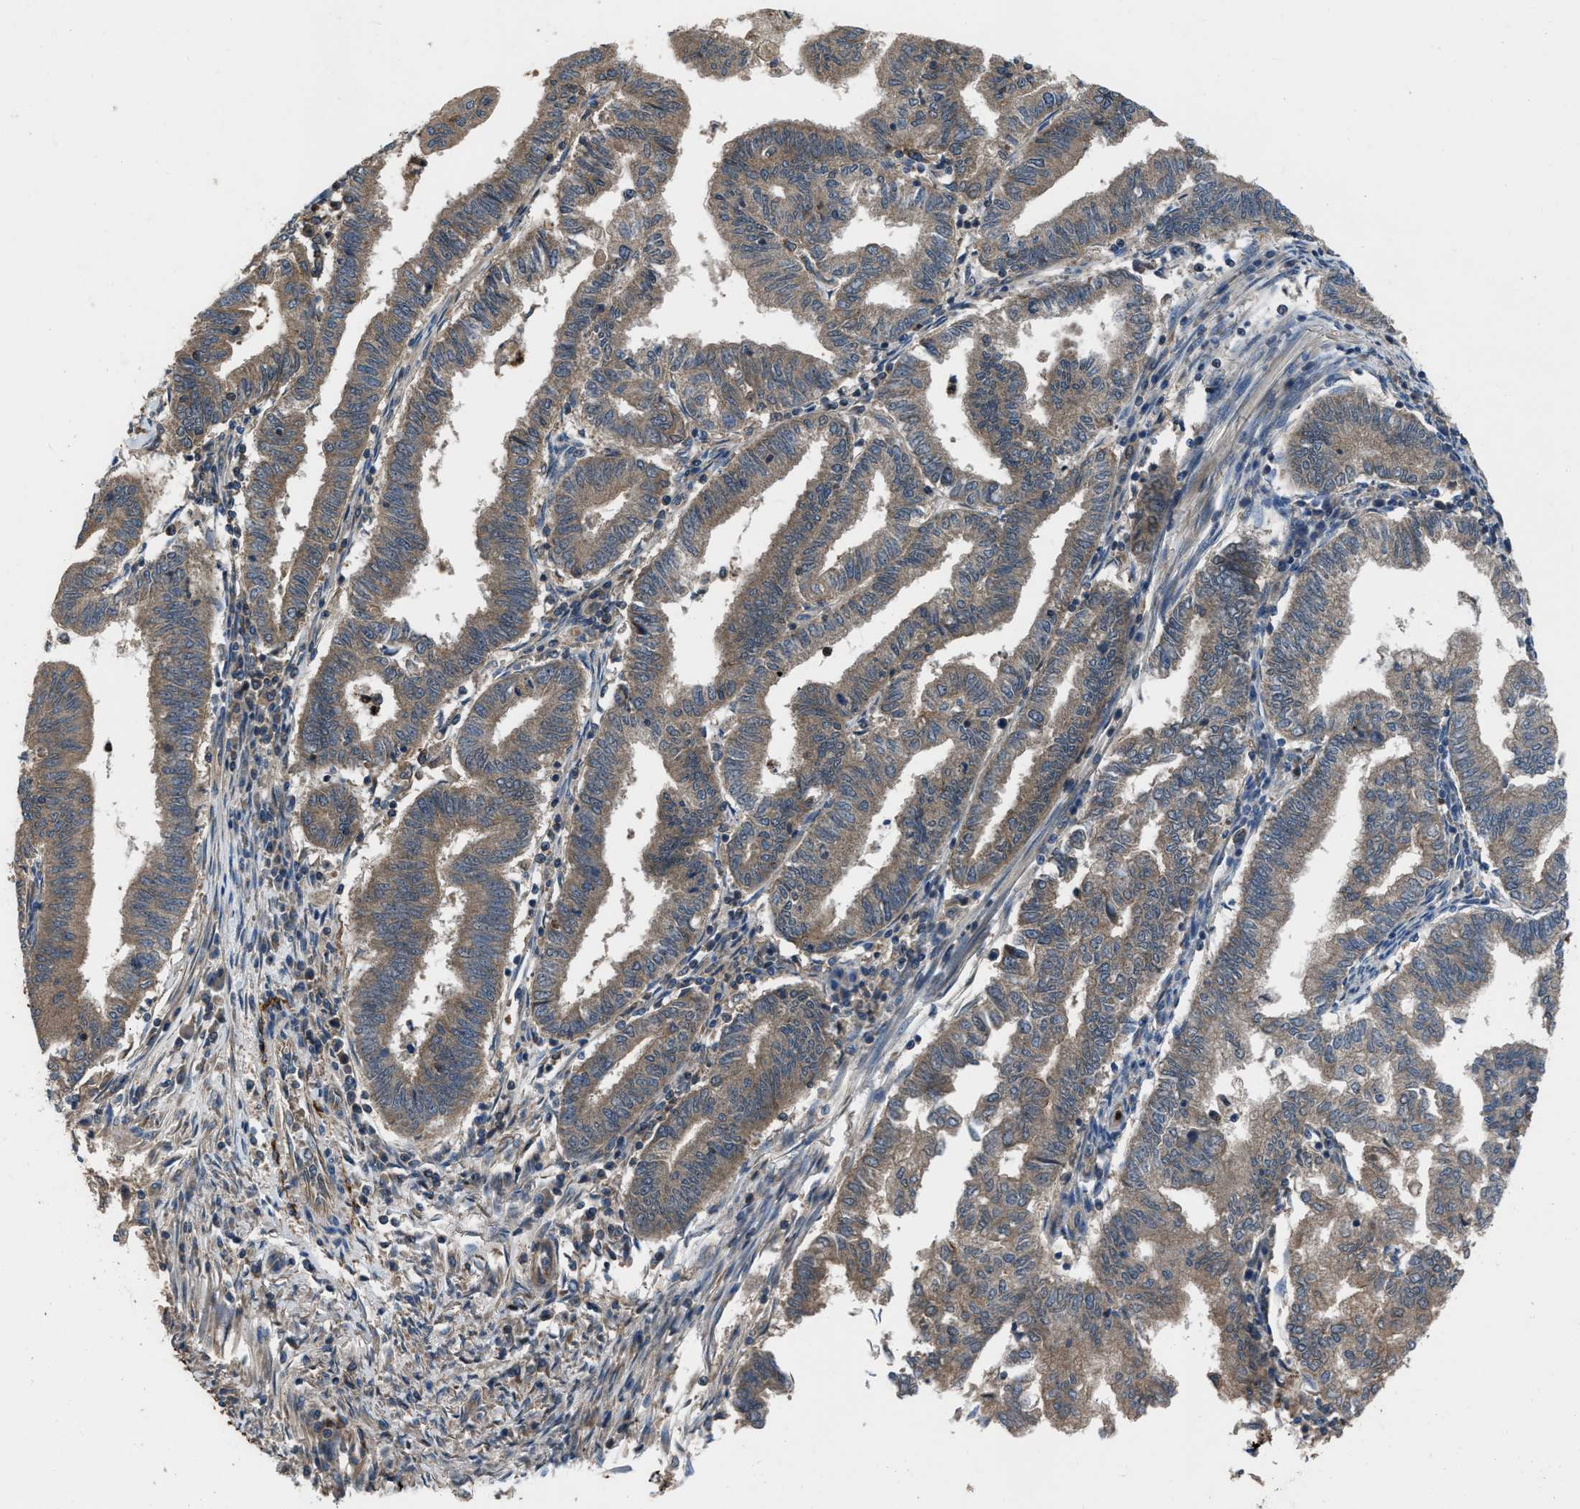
{"staining": {"intensity": "moderate", "quantity": ">75%", "location": "cytoplasmic/membranous"}, "tissue": "endometrial cancer", "cell_type": "Tumor cells", "image_type": "cancer", "snomed": [{"axis": "morphology", "description": "Polyp, NOS"}, {"axis": "morphology", "description": "Adenocarcinoma, NOS"}, {"axis": "morphology", "description": "Adenoma, NOS"}, {"axis": "topography", "description": "Endometrium"}], "caption": "IHC of adenoma (endometrial) exhibits medium levels of moderate cytoplasmic/membranous staining in approximately >75% of tumor cells.", "gene": "USP25", "patient": {"sex": "female", "age": 79}}